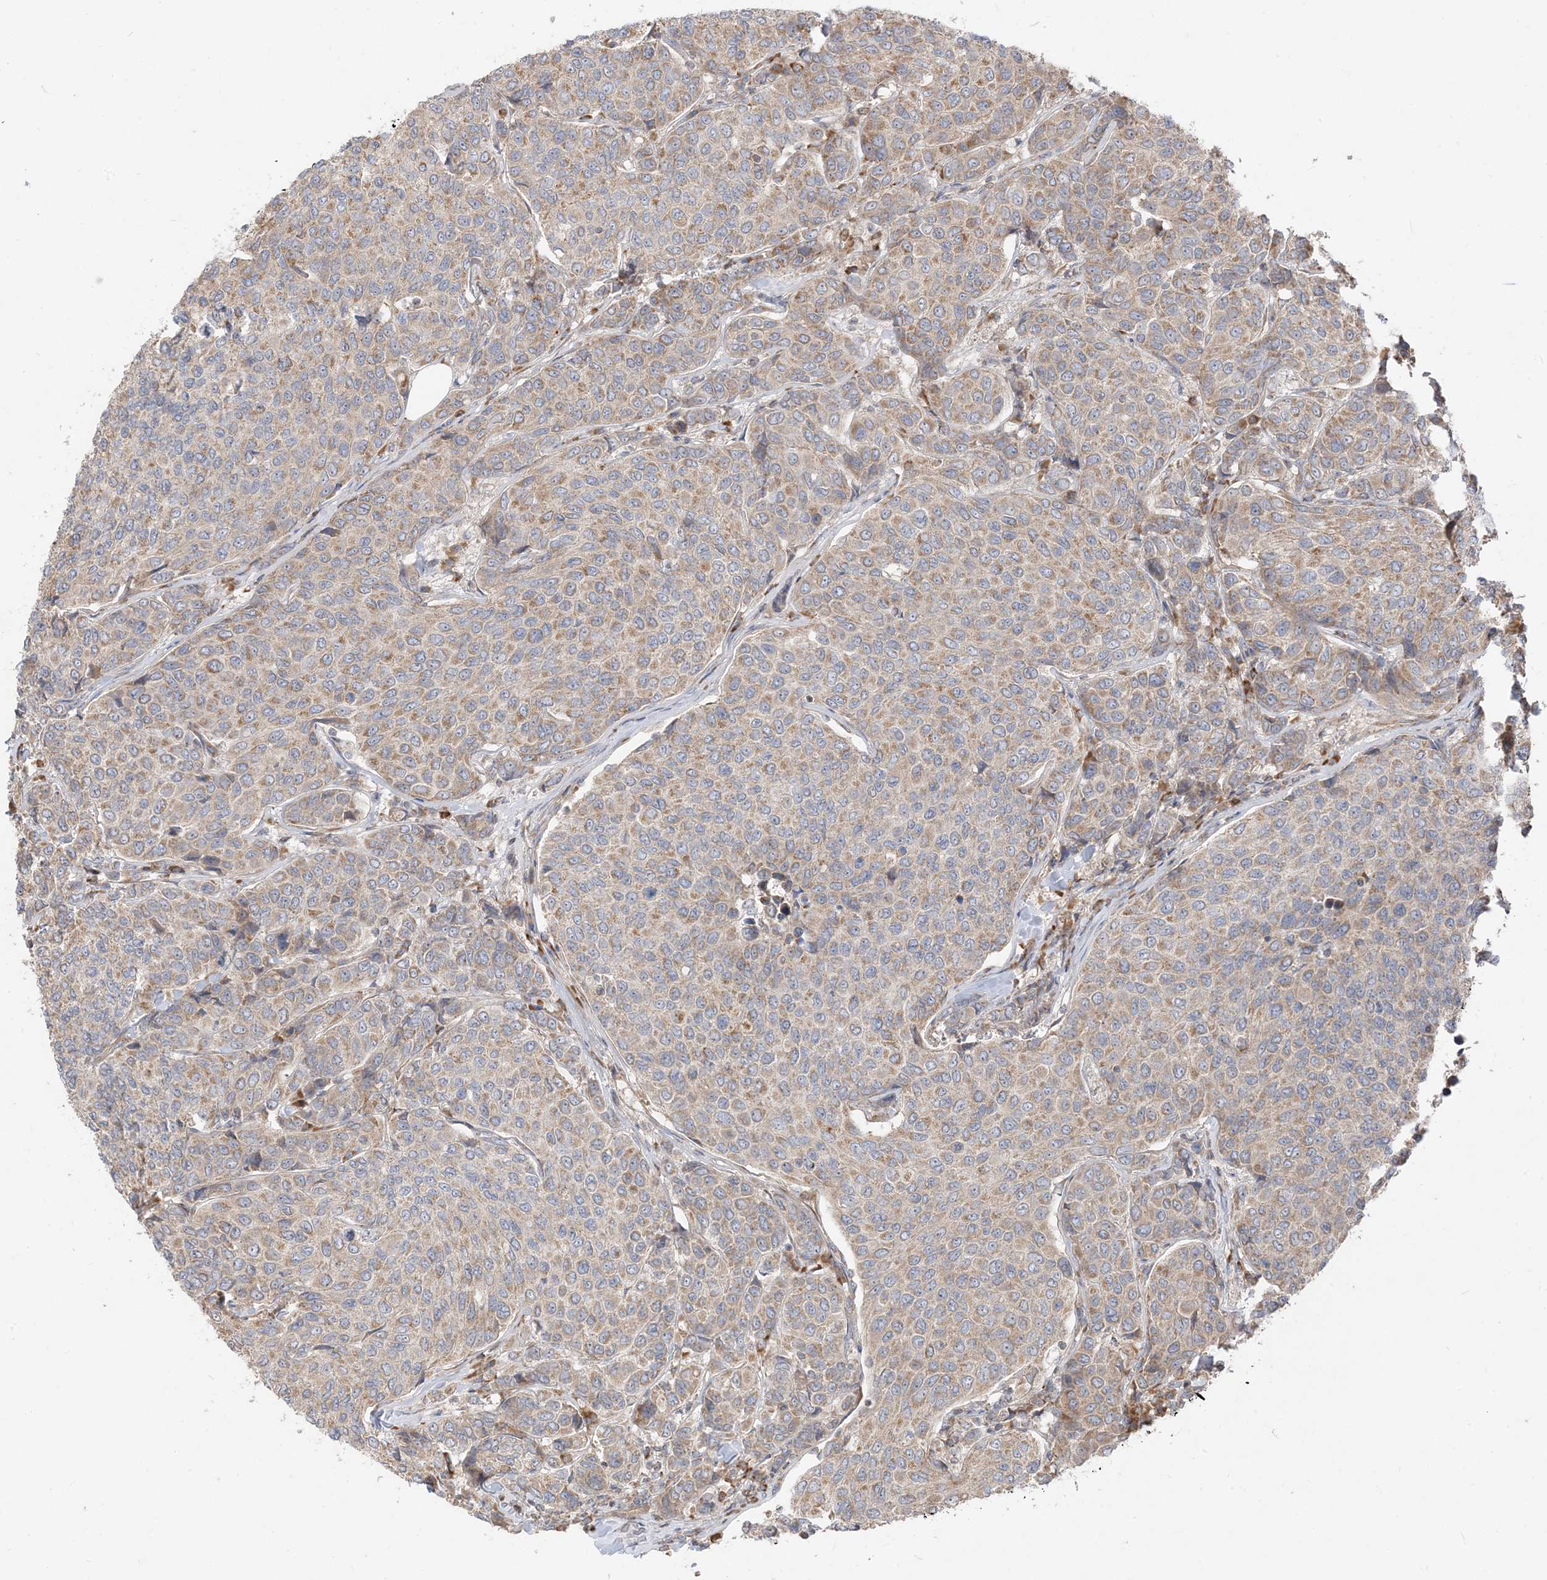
{"staining": {"intensity": "weak", "quantity": ">75%", "location": "cytoplasmic/membranous"}, "tissue": "breast cancer", "cell_type": "Tumor cells", "image_type": "cancer", "snomed": [{"axis": "morphology", "description": "Duct carcinoma"}, {"axis": "topography", "description": "Breast"}], "caption": "Breast cancer stained with immunohistochemistry (IHC) reveals weak cytoplasmic/membranous positivity in about >75% of tumor cells. The protein of interest is stained brown, and the nuclei are stained in blue (DAB (3,3'-diaminobenzidine) IHC with brightfield microscopy, high magnification).", "gene": "AARS2", "patient": {"sex": "female", "age": 55}}